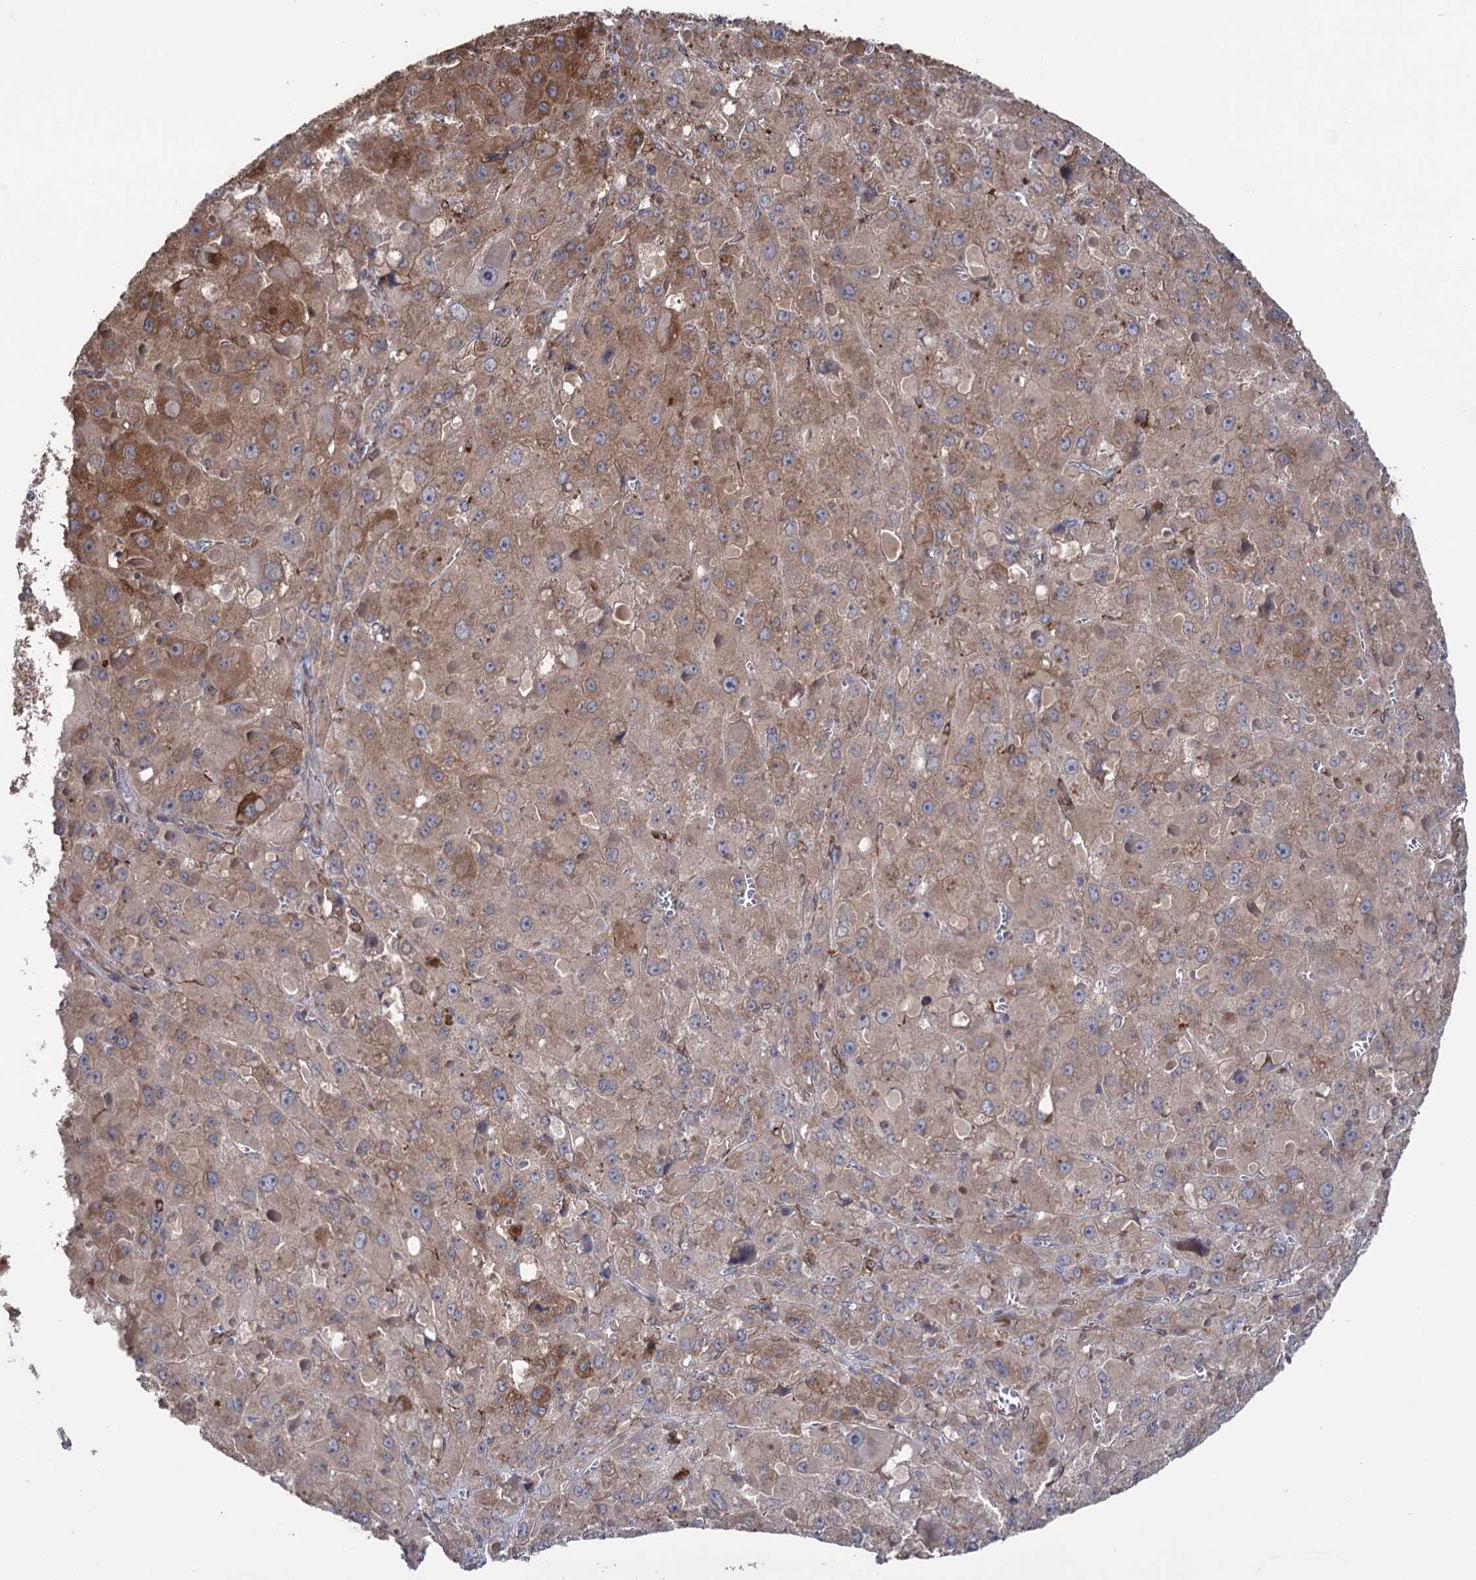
{"staining": {"intensity": "strong", "quantity": ">75%", "location": "cytoplasmic/membranous"}, "tissue": "liver cancer", "cell_type": "Tumor cells", "image_type": "cancer", "snomed": [{"axis": "morphology", "description": "Carcinoma, Hepatocellular, NOS"}, {"axis": "topography", "description": "Liver"}], "caption": "Protein expression analysis of liver cancer (hepatocellular carcinoma) reveals strong cytoplasmic/membranous positivity in approximately >75% of tumor cells. (brown staining indicates protein expression, while blue staining denotes nuclei).", "gene": "CDAN1", "patient": {"sex": "female", "age": 73}}